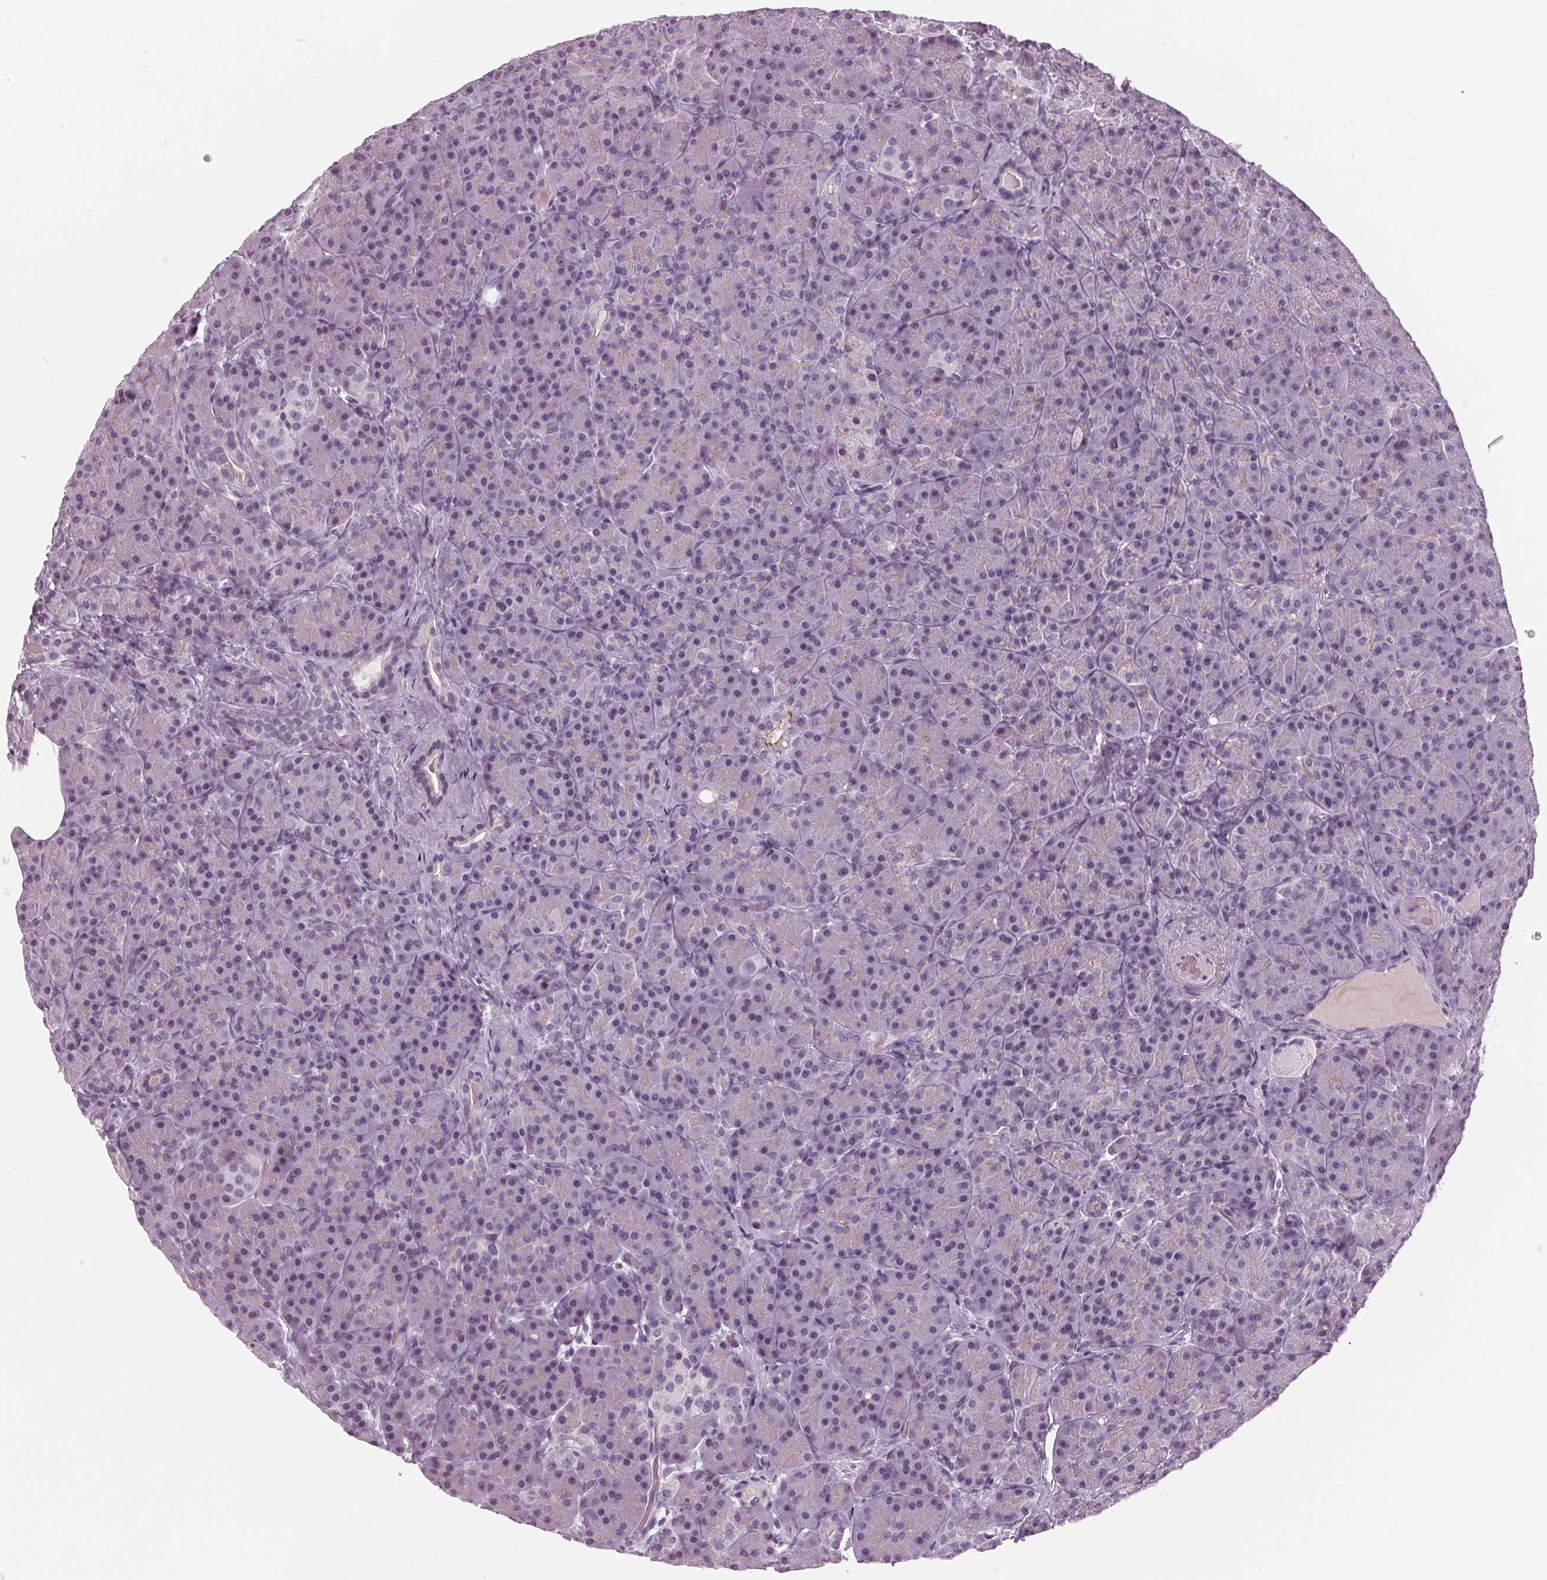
{"staining": {"intensity": "moderate", "quantity": "<25%", "location": "nuclear"}, "tissue": "pancreas", "cell_type": "Exocrine glandular cells", "image_type": "normal", "snomed": [{"axis": "morphology", "description": "Normal tissue, NOS"}, {"axis": "topography", "description": "Pancreas"}], "caption": "A low amount of moderate nuclear positivity is appreciated in about <25% of exocrine glandular cells in benign pancreas. Ihc stains the protein in brown and the nuclei are stained blue.", "gene": "SLC9A4", "patient": {"sex": "male", "age": 57}}